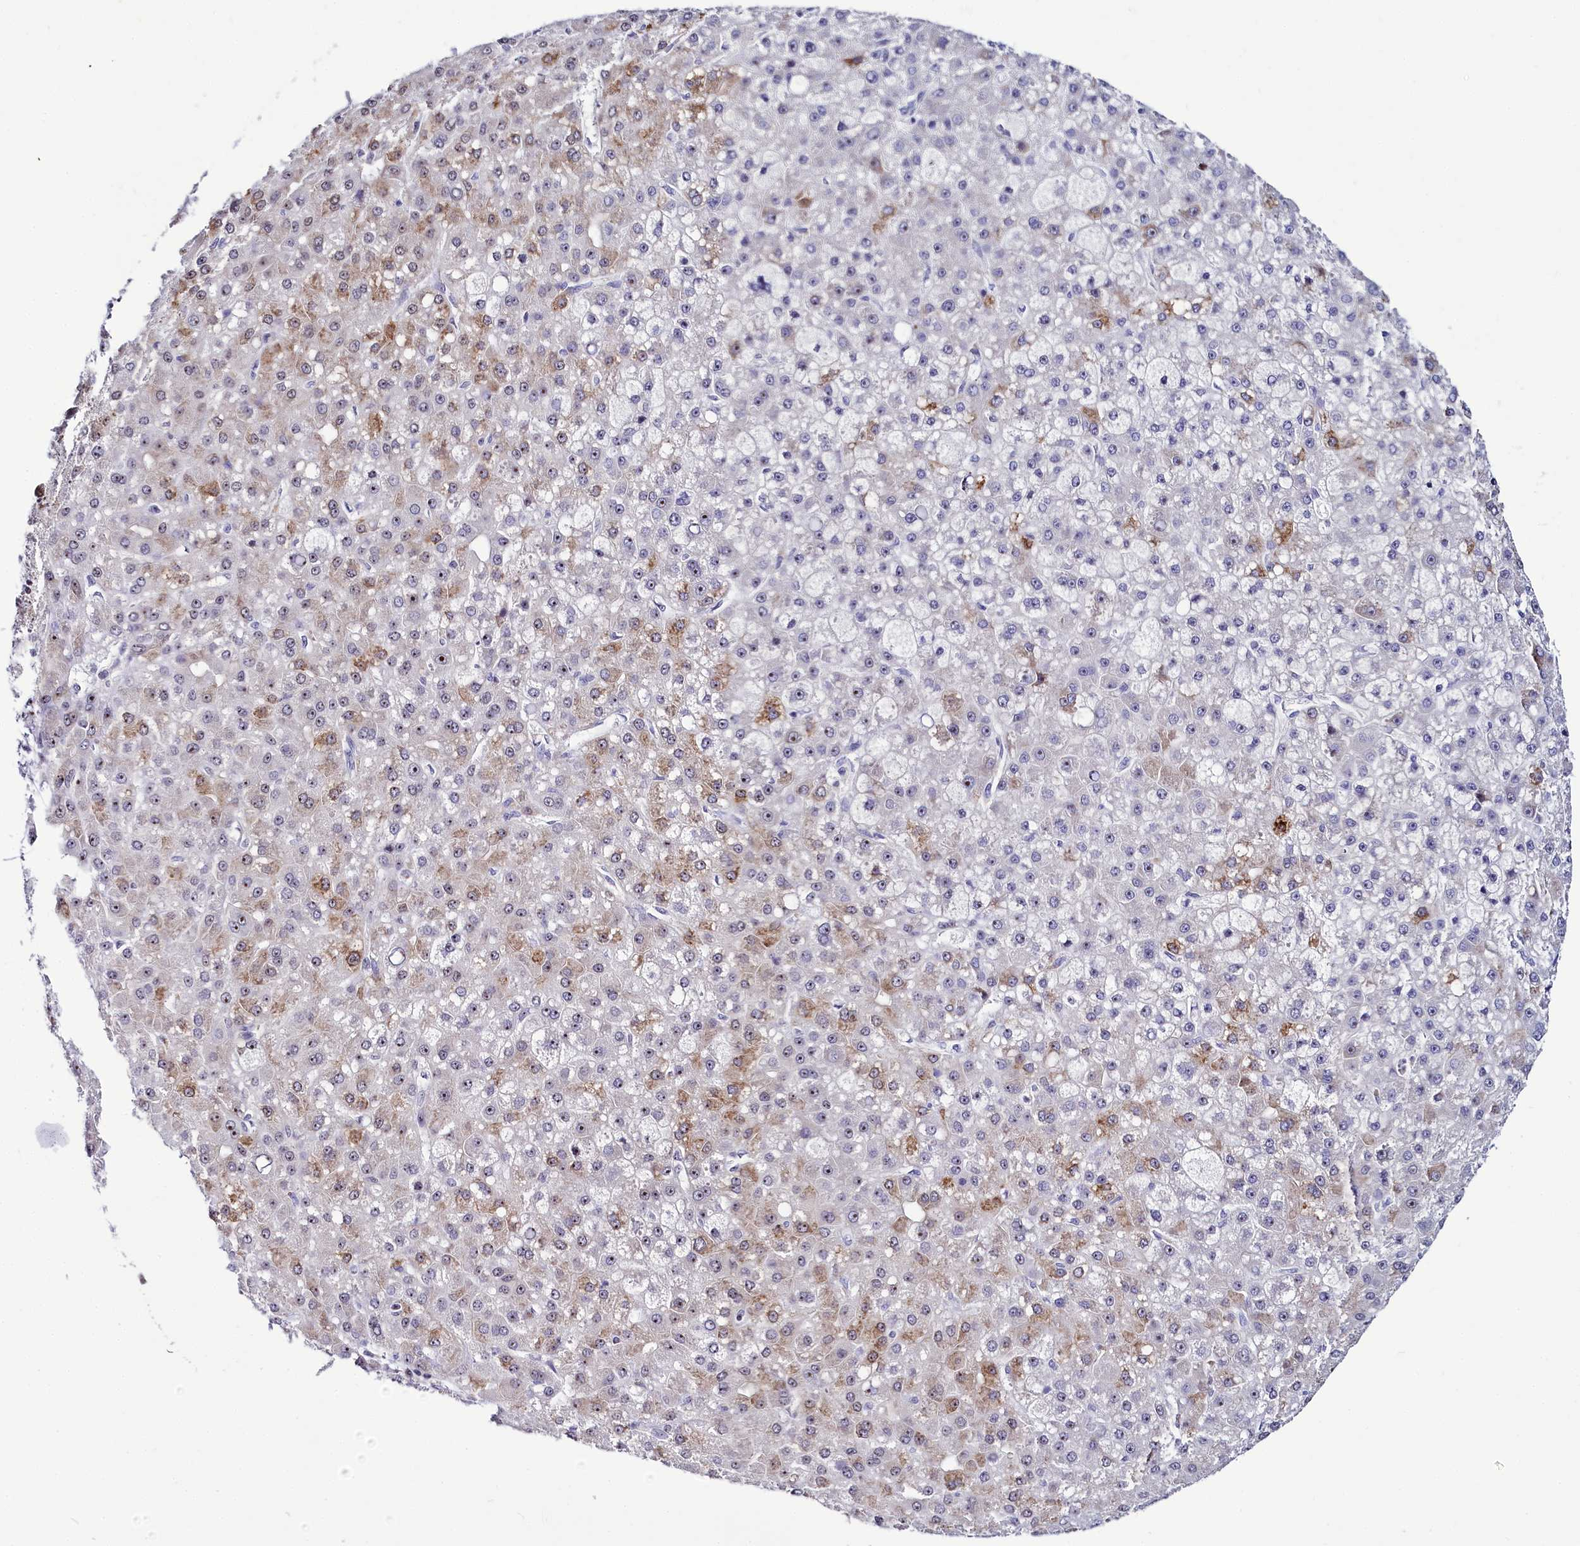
{"staining": {"intensity": "moderate", "quantity": "25%-75%", "location": "cytoplasmic/membranous"}, "tissue": "liver cancer", "cell_type": "Tumor cells", "image_type": "cancer", "snomed": [{"axis": "morphology", "description": "Carcinoma, Hepatocellular, NOS"}, {"axis": "topography", "description": "Liver"}], "caption": "Protein staining of liver hepatocellular carcinoma tissue displays moderate cytoplasmic/membranous staining in approximately 25%-75% of tumor cells. Using DAB (3,3'-diaminobenzidine) (brown) and hematoxylin (blue) stains, captured at high magnification using brightfield microscopy.", "gene": "TCOF1", "patient": {"sex": "male", "age": 67}}